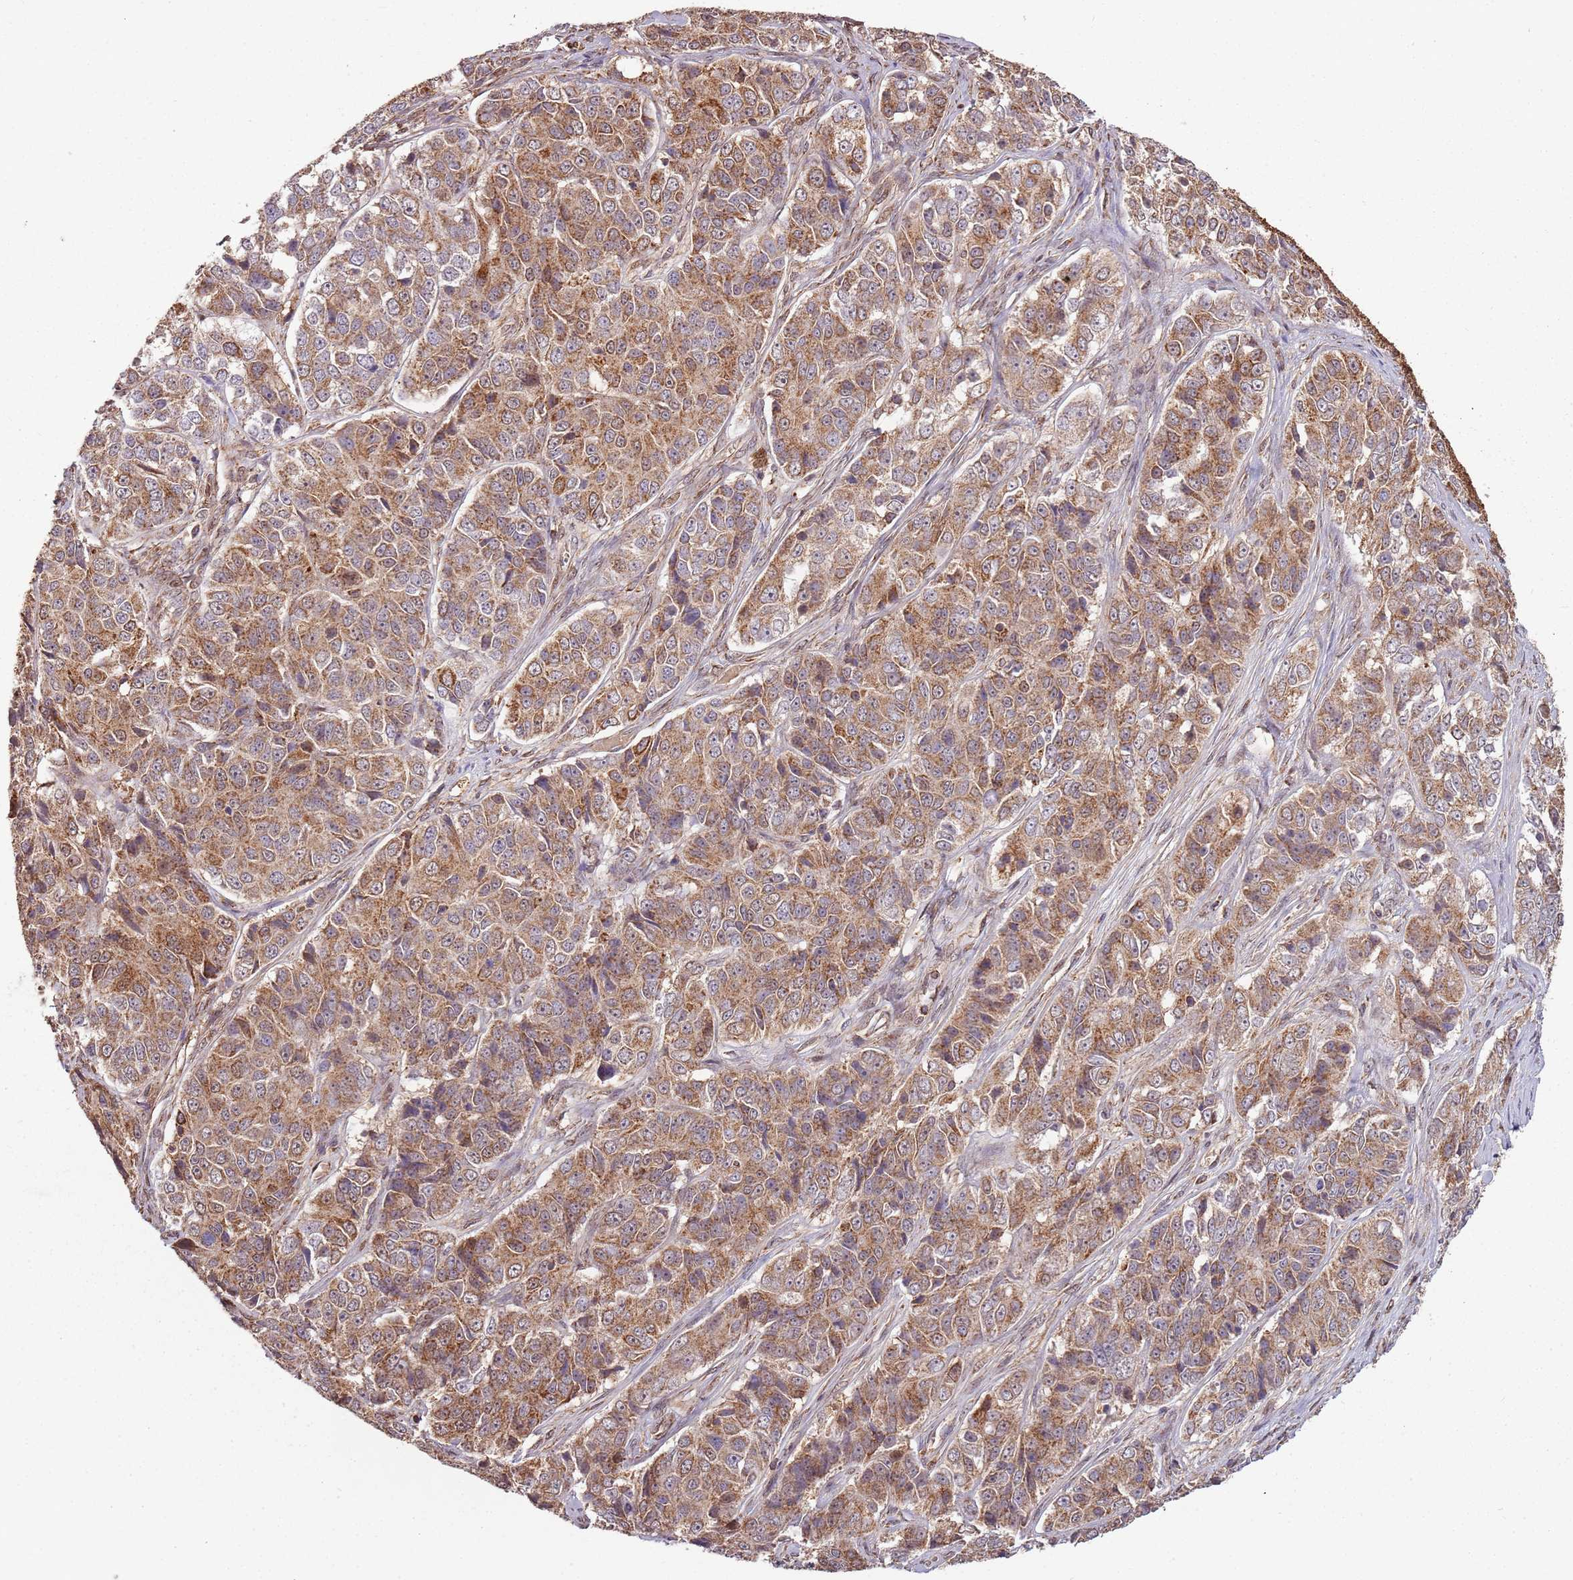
{"staining": {"intensity": "moderate", "quantity": ">75%", "location": "cytoplasmic/membranous"}, "tissue": "ovarian cancer", "cell_type": "Tumor cells", "image_type": "cancer", "snomed": [{"axis": "morphology", "description": "Carcinoma, endometroid"}, {"axis": "topography", "description": "Ovary"}], "caption": "Ovarian cancer stained for a protein reveals moderate cytoplasmic/membranous positivity in tumor cells.", "gene": "IL17RD", "patient": {"sex": "female", "age": 51}}